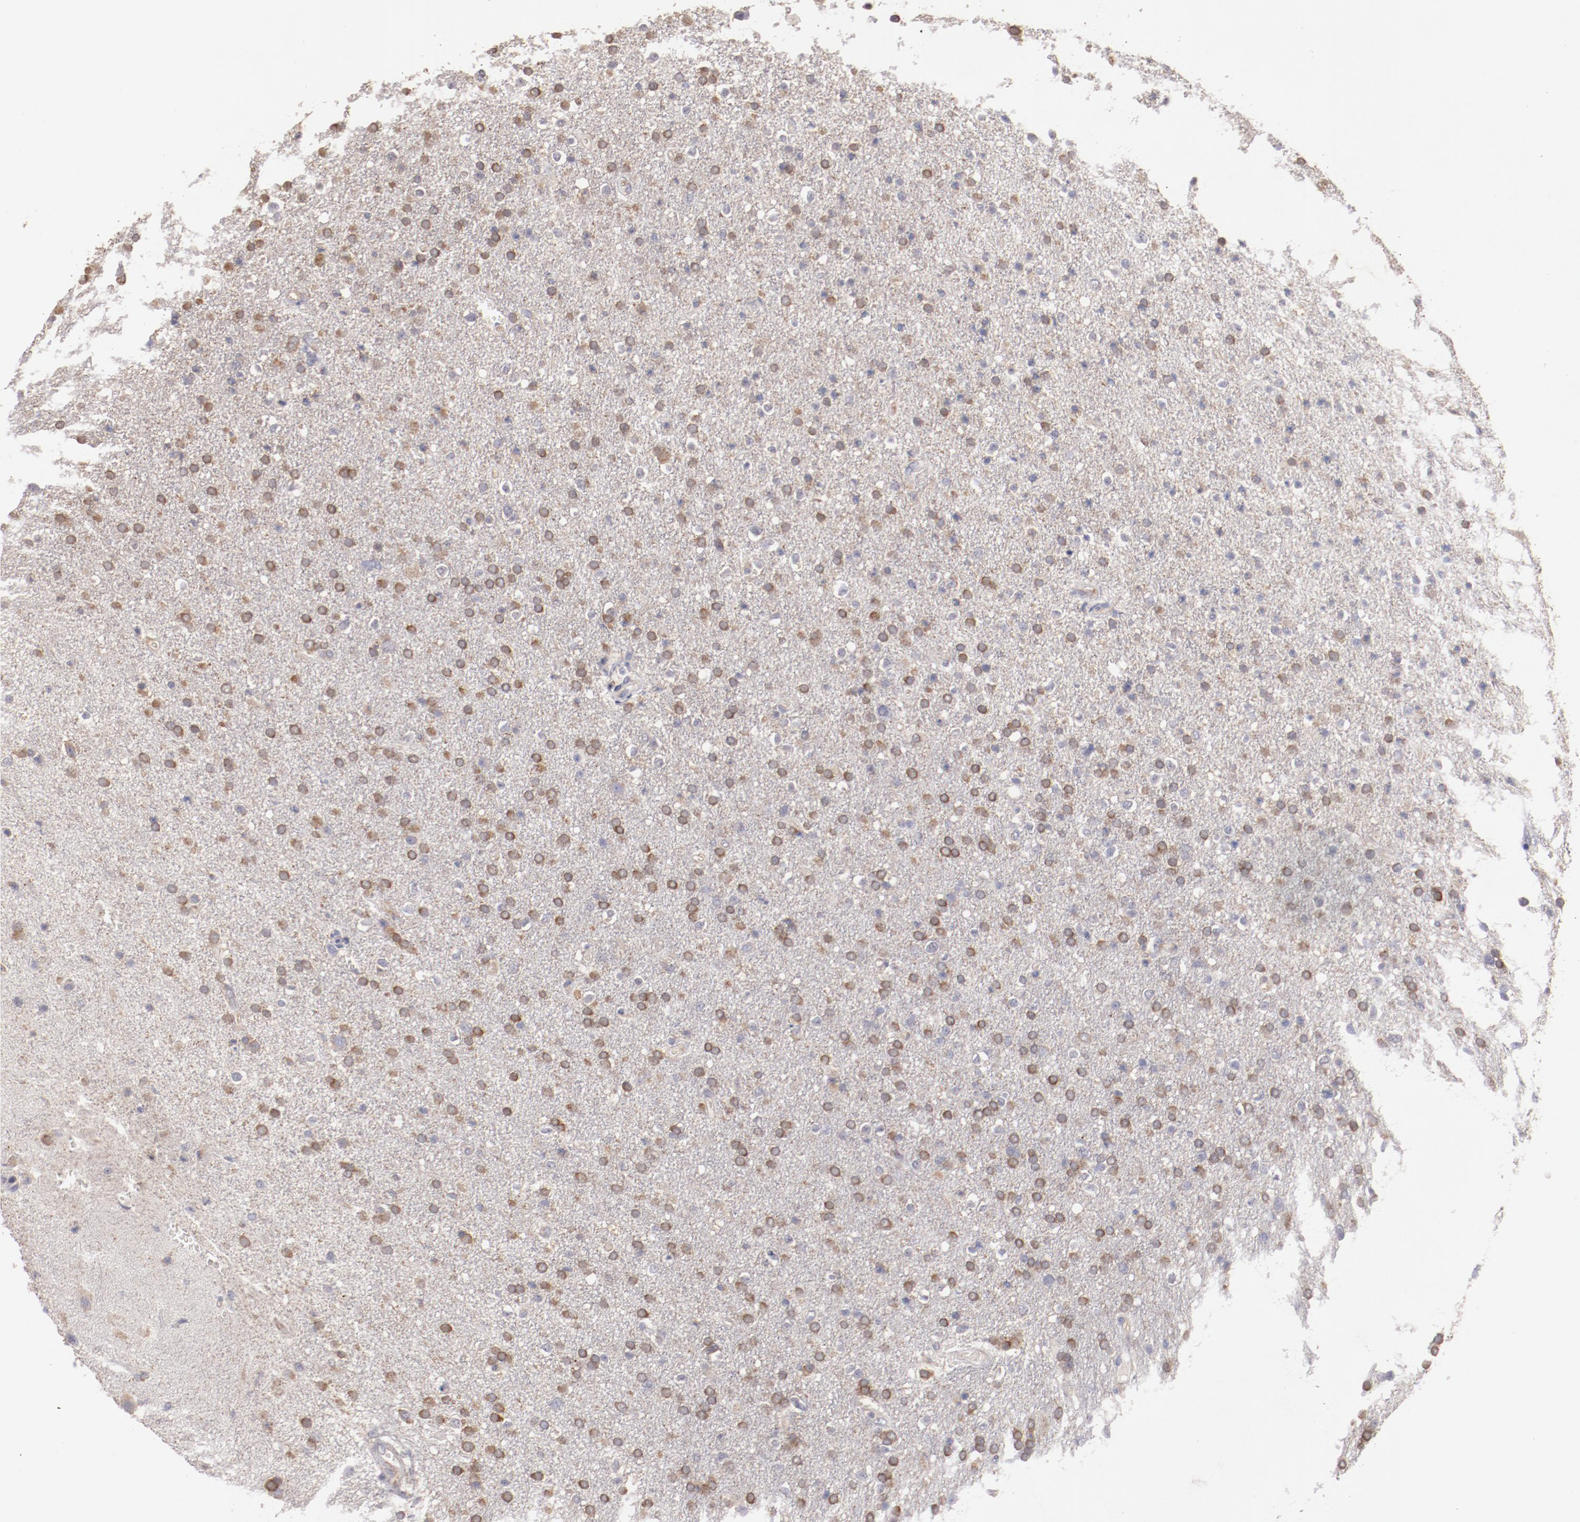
{"staining": {"intensity": "moderate", "quantity": "25%-75%", "location": "cytoplasmic/membranous"}, "tissue": "glioma", "cell_type": "Tumor cells", "image_type": "cancer", "snomed": [{"axis": "morphology", "description": "Glioma, malignant, High grade"}, {"axis": "topography", "description": "Brain"}], "caption": "Immunohistochemical staining of human glioma shows moderate cytoplasmic/membranous protein staining in about 25%-75% of tumor cells.", "gene": "ENTPD5", "patient": {"sex": "male", "age": 33}}